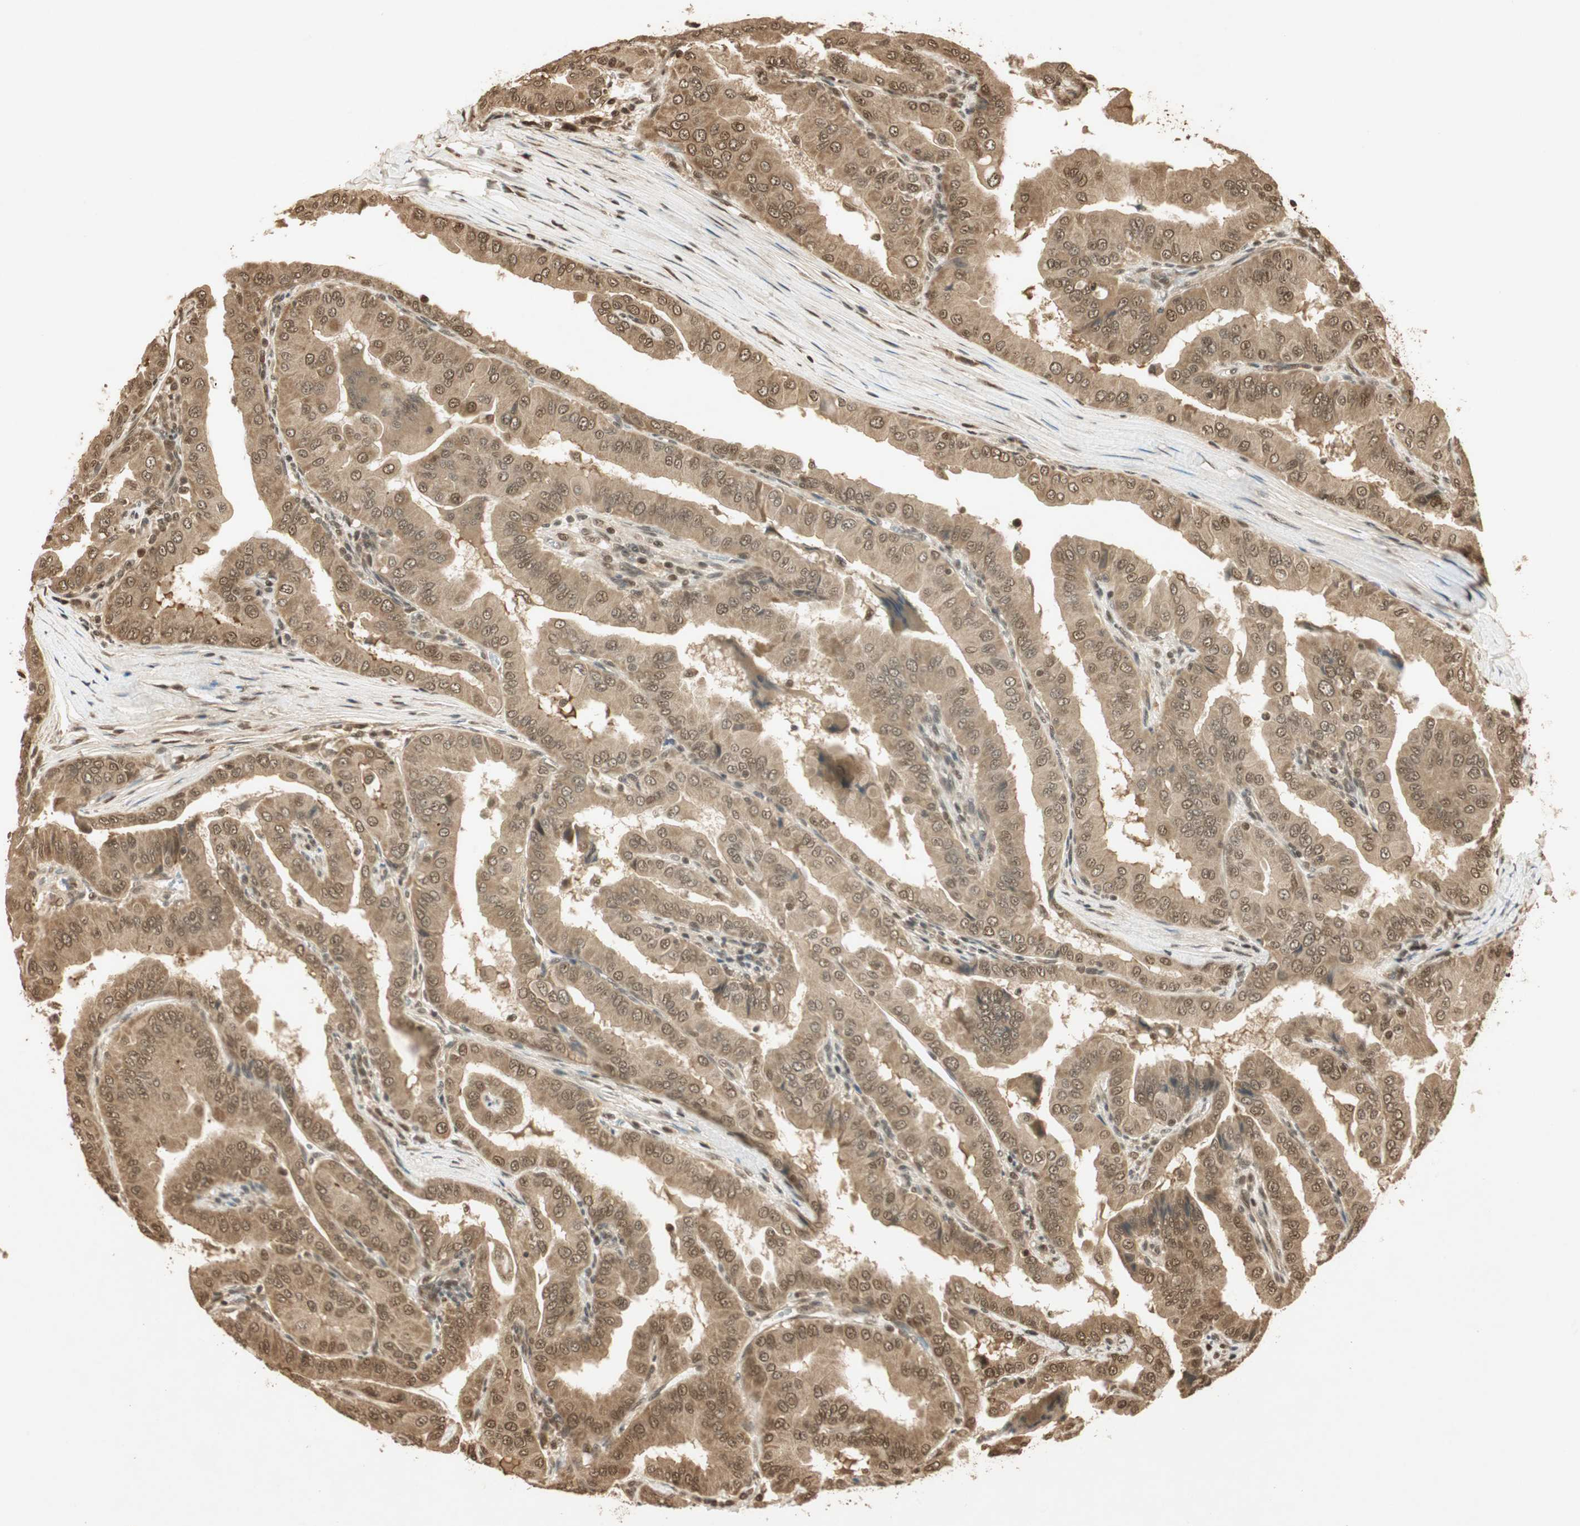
{"staining": {"intensity": "moderate", "quantity": ">75%", "location": "cytoplasmic/membranous"}, "tissue": "thyroid cancer", "cell_type": "Tumor cells", "image_type": "cancer", "snomed": [{"axis": "morphology", "description": "Papillary adenocarcinoma, NOS"}, {"axis": "topography", "description": "Thyroid gland"}], "caption": "Human thyroid cancer stained with a protein marker exhibits moderate staining in tumor cells.", "gene": "RPA3", "patient": {"sex": "male", "age": 33}}